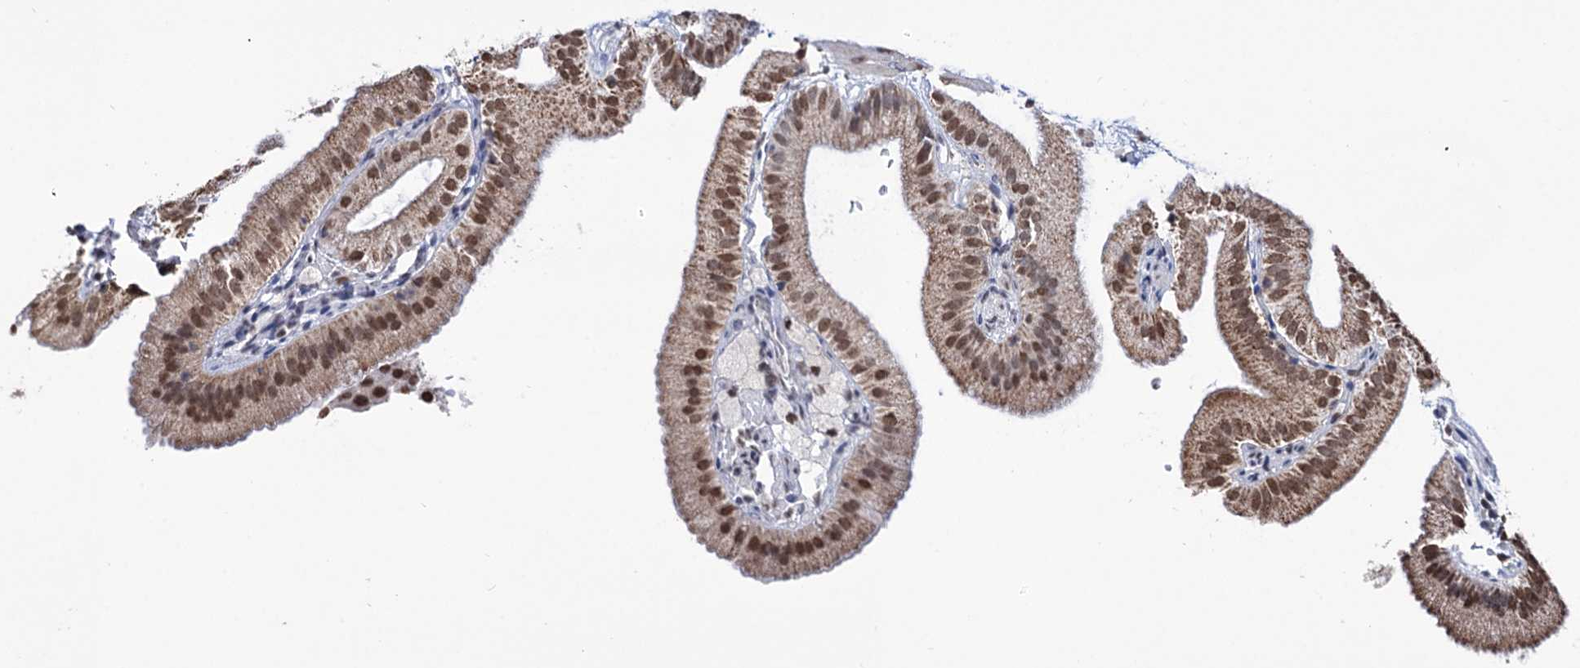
{"staining": {"intensity": "moderate", "quantity": ">75%", "location": "nuclear"}, "tissue": "gallbladder", "cell_type": "Glandular cells", "image_type": "normal", "snomed": [{"axis": "morphology", "description": "Normal tissue, NOS"}, {"axis": "topography", "description": "Gallbladder"}], "caption": "This image displays immunohistochemistry staining of normal gallbladder, with medium moderate nuclear expression in approximately >75% of glandular cells.", "gene": "ABHD10", "patient": {"sex": "male", "age": 55}}